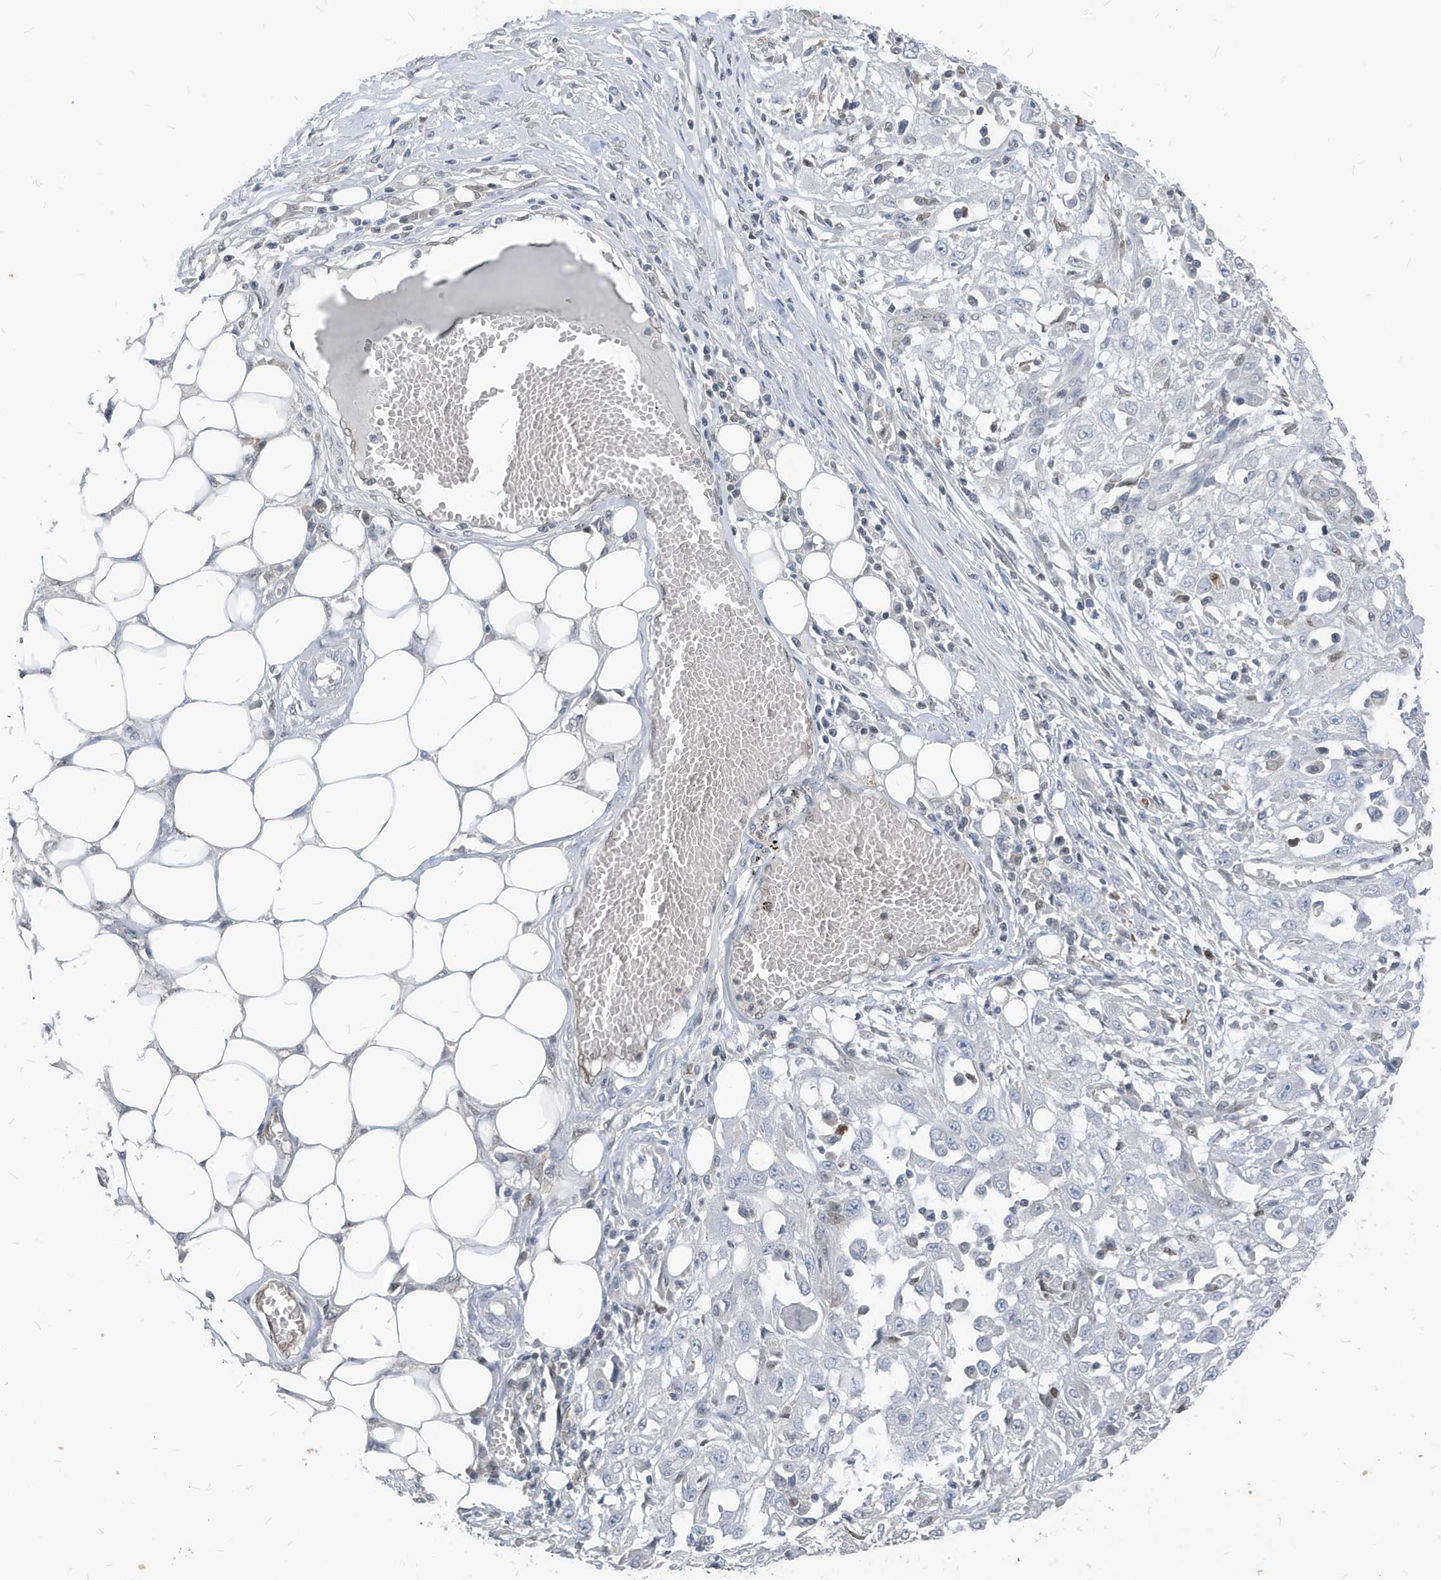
{"staining": {"intensity": "negative", "quantity": "none", "location": "none"}, "tissue": "skin cancer", "cell_type": "Tumor cells", "image_type": "cancer", "snomed": [{"axis": "morphology", "description": "Squamous cell carcinoma, NOS"}, {"axis": "morphology", "description": "Squamous cell carcinoma, metastatic, NOS"}, {"axis": "topography", "description": "Skin"}, {"axis": "topography", "description": "Lymph node"}], "caption": "Micrograph shows no significant protein positivity in tumor cells of squamous cell carcinoma (skin).", "gene": "NCOA7", "patient": {"sex": "male", "age": 75}}